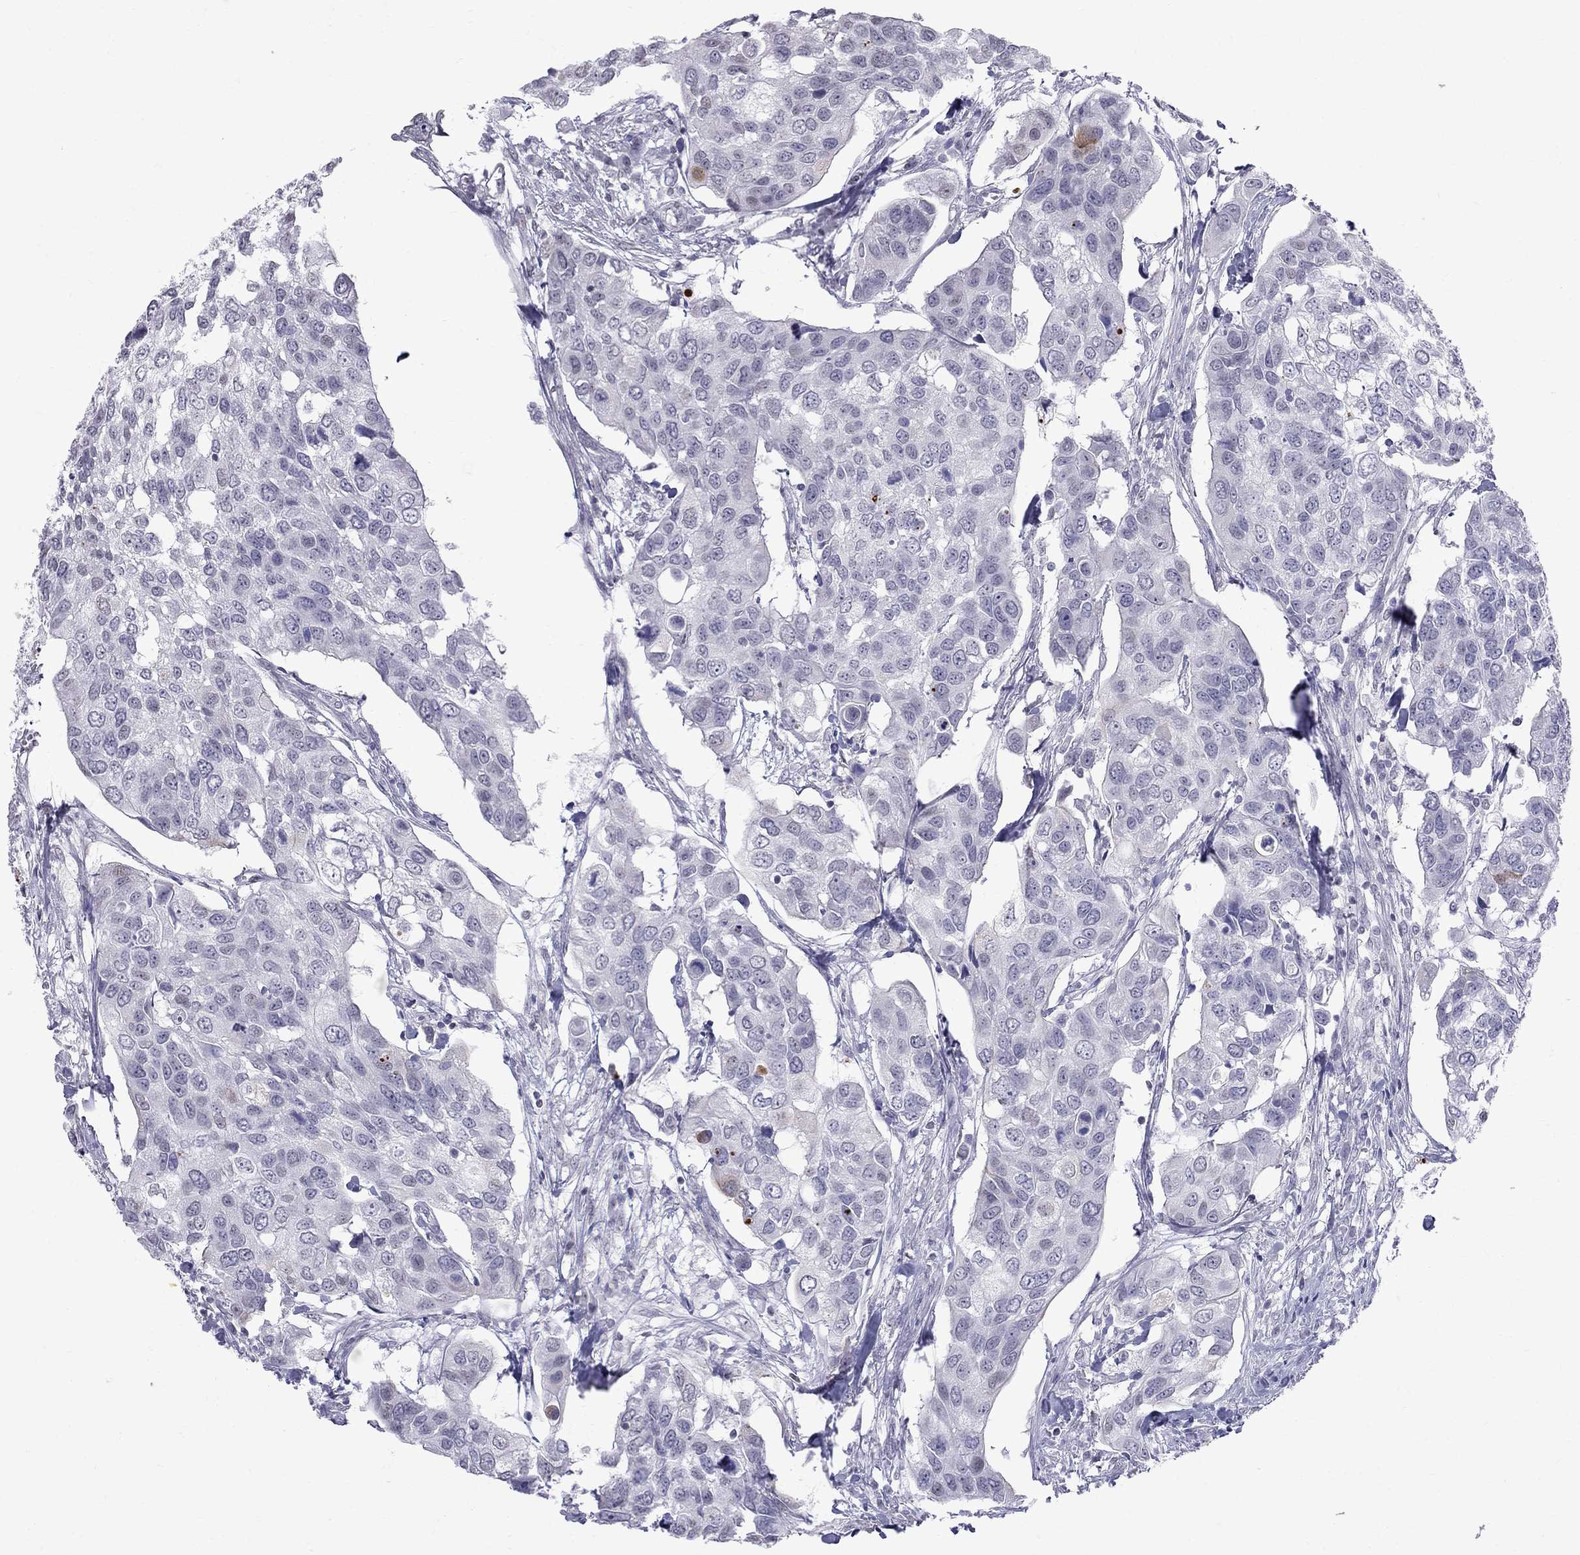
{"staining": {"intensity": "moderate", "quantity": "<25%", "location": "cytoplasmic/membranous"}, "tissue": "urothelial cancer", "cell_type": "Tumor cells", "image_type": "cancer", "snomed": [{"axis": "morphology", "description": "Urothelial carcinoma, High grade"}, {"axis": "topography", "description": "Urinary bladder"}], "caption": "High-grade urothelial carcinoma stained with IHC exhibits moderate cytoplasmic/membranous positivity in about <25% of tumor cells. Immunohistochemistry stains the protein of interest in brown and the nuclei are stained blue.", "gene": "MUC15", "patient": {"sex": "male", "age": 60}}